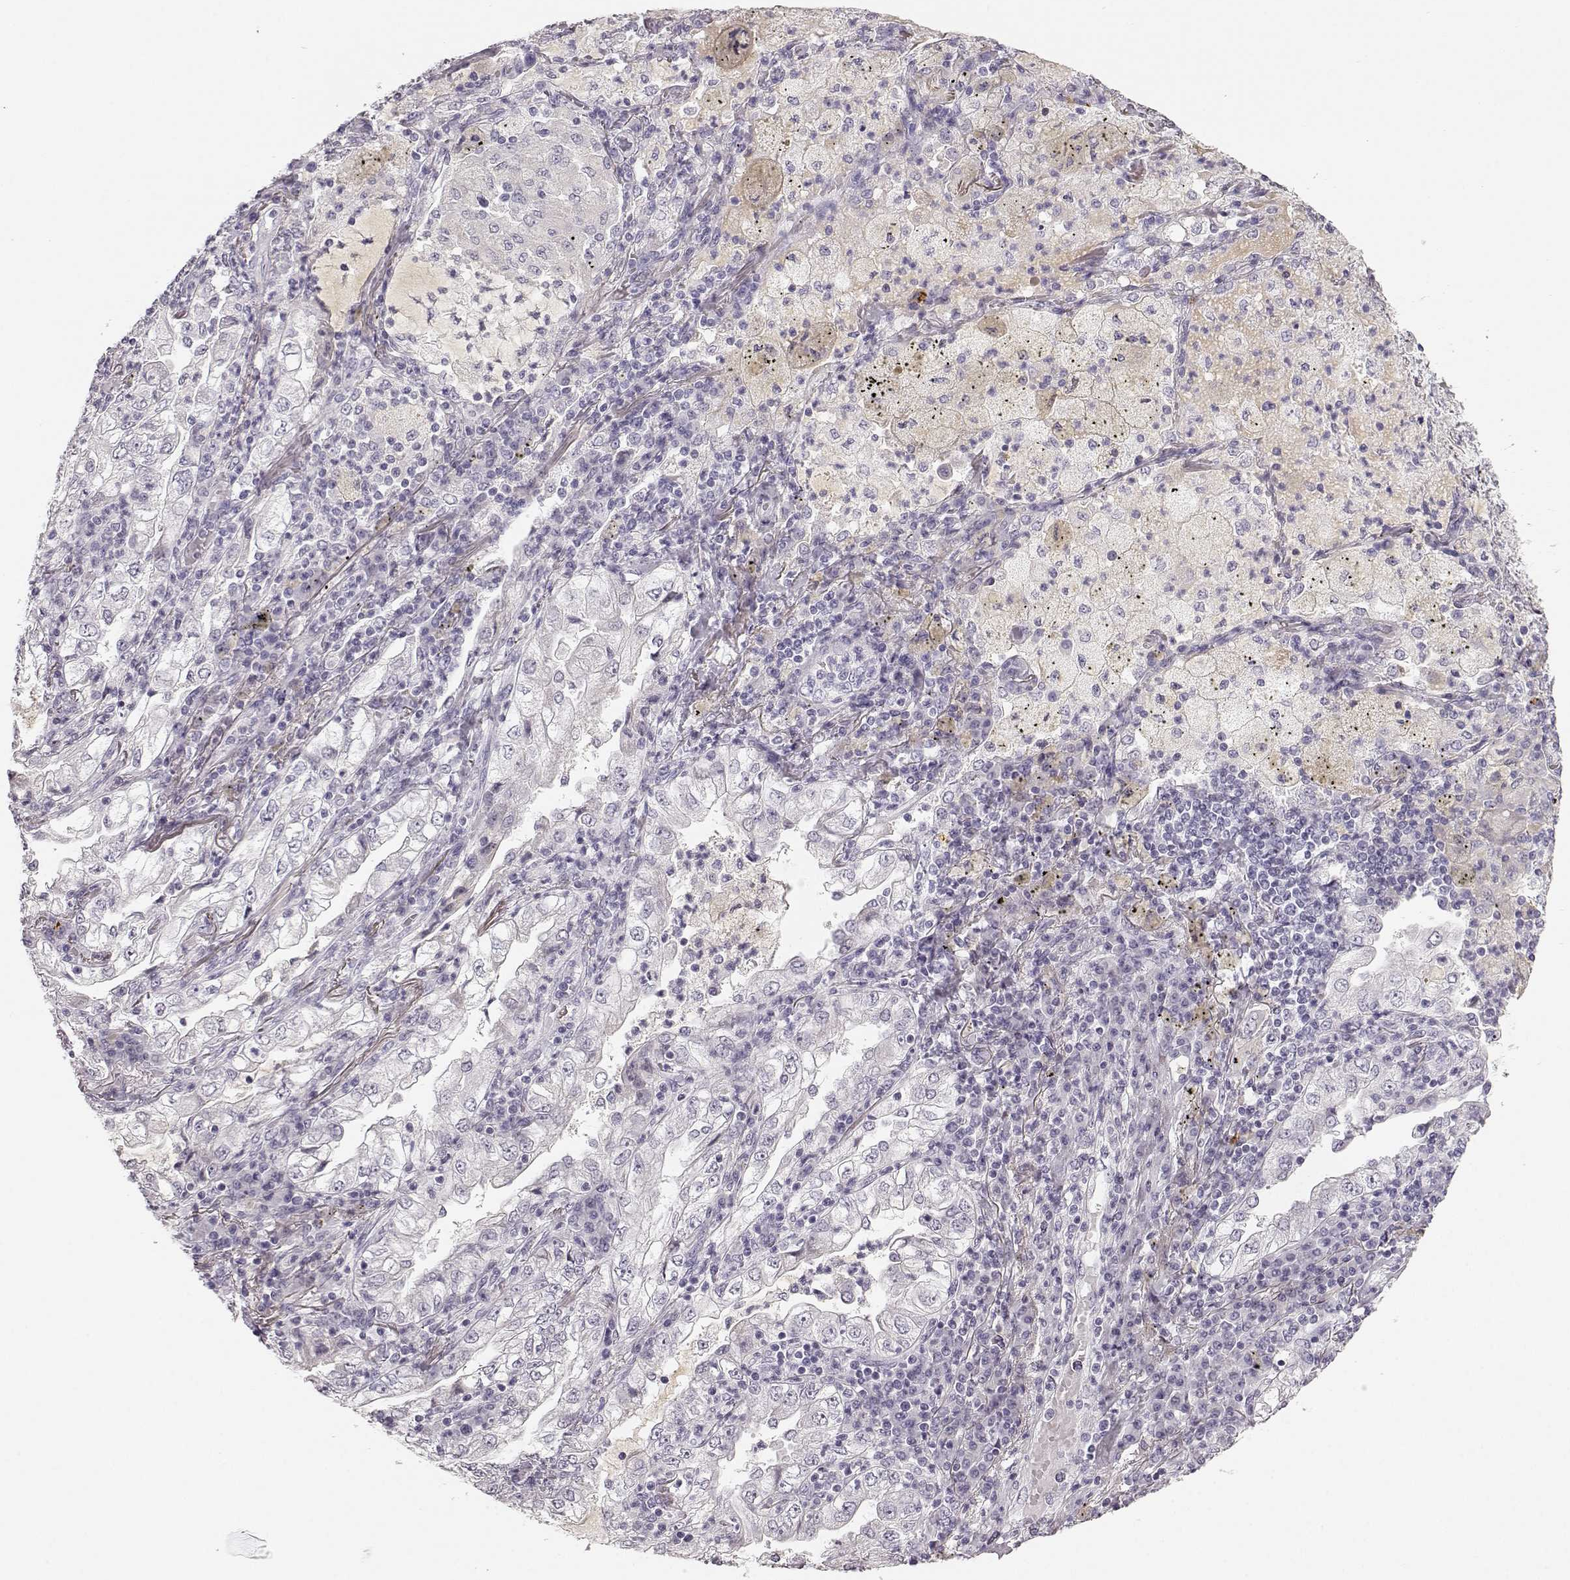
{"staining": {"intensity": "negative", "quantity": "none", "location": "none"}, "tissue": "lung cancer", "cell_type": "Tumor cells", "image_type": "cancer", "snomed": [{"axis": "morphology", "description": "Adenocarcinoma, NOS"}, {"axis": "topography", "description": "Lung"}], "caption": "Immunohistochemical staining of lung cancer (adenocarcinoma) shows no significant expression in tumor cells.", "gene": "KIAA0319", "patient": {"sex": "female", "age": 73}}